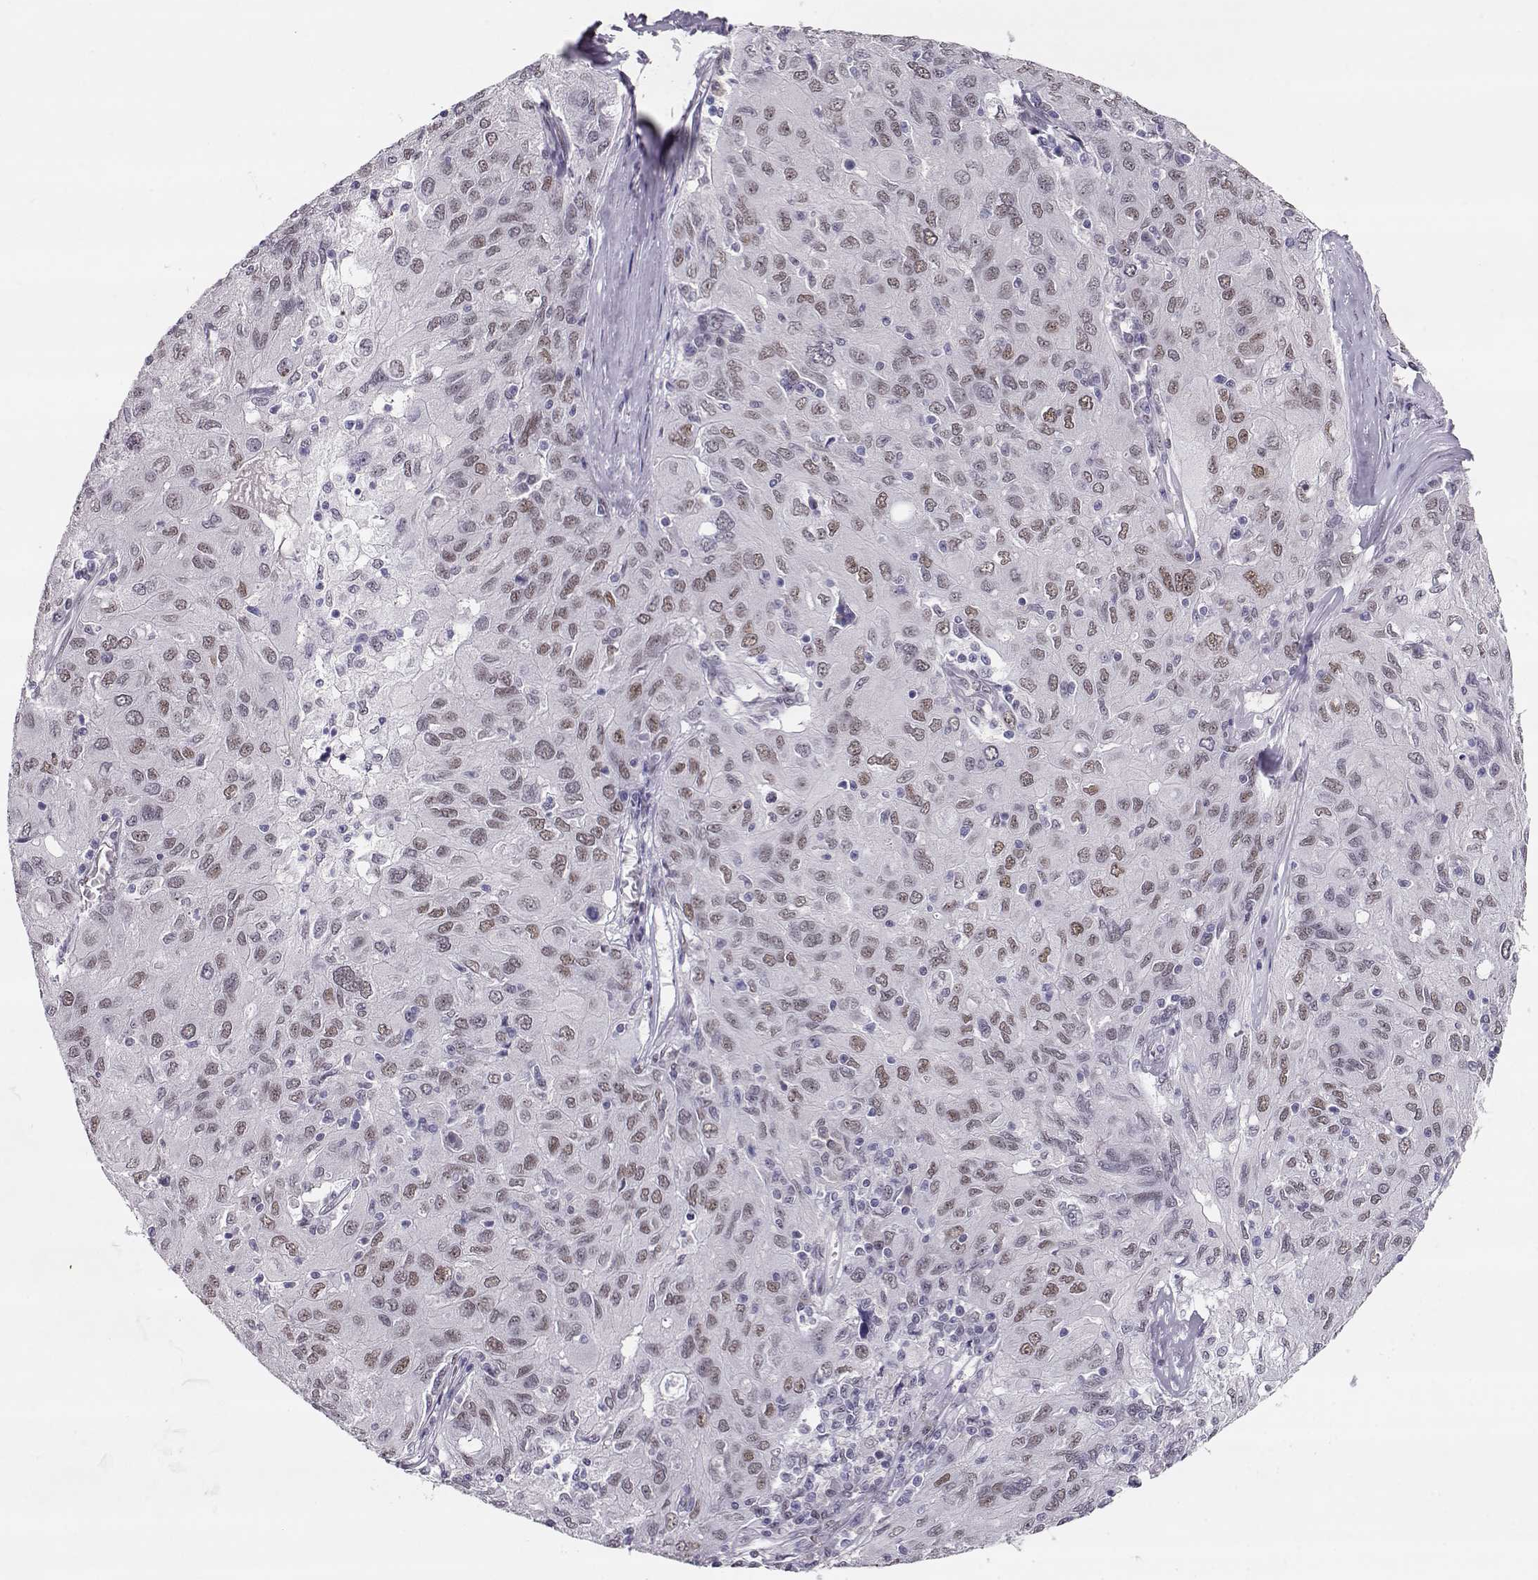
{"staining": {"intensity": "weak", "quantity": ">75%", "location": "nuclear"}, "tissue": "ovarian cancer", "cell_type": "Tumor cells", "image_type": "cancer", "snomed": [{"axis": "morphology", "description": "Carcinoma, endometroid"}, {"axis": "topography", "description": "Ovary"}], "caption": "Protein staining of ovarian cancer tissue displays weak nuclear expression in about >75% of tumor cells.", "gene": "POLI", "patient": {"sex": "female", "age": 50}}